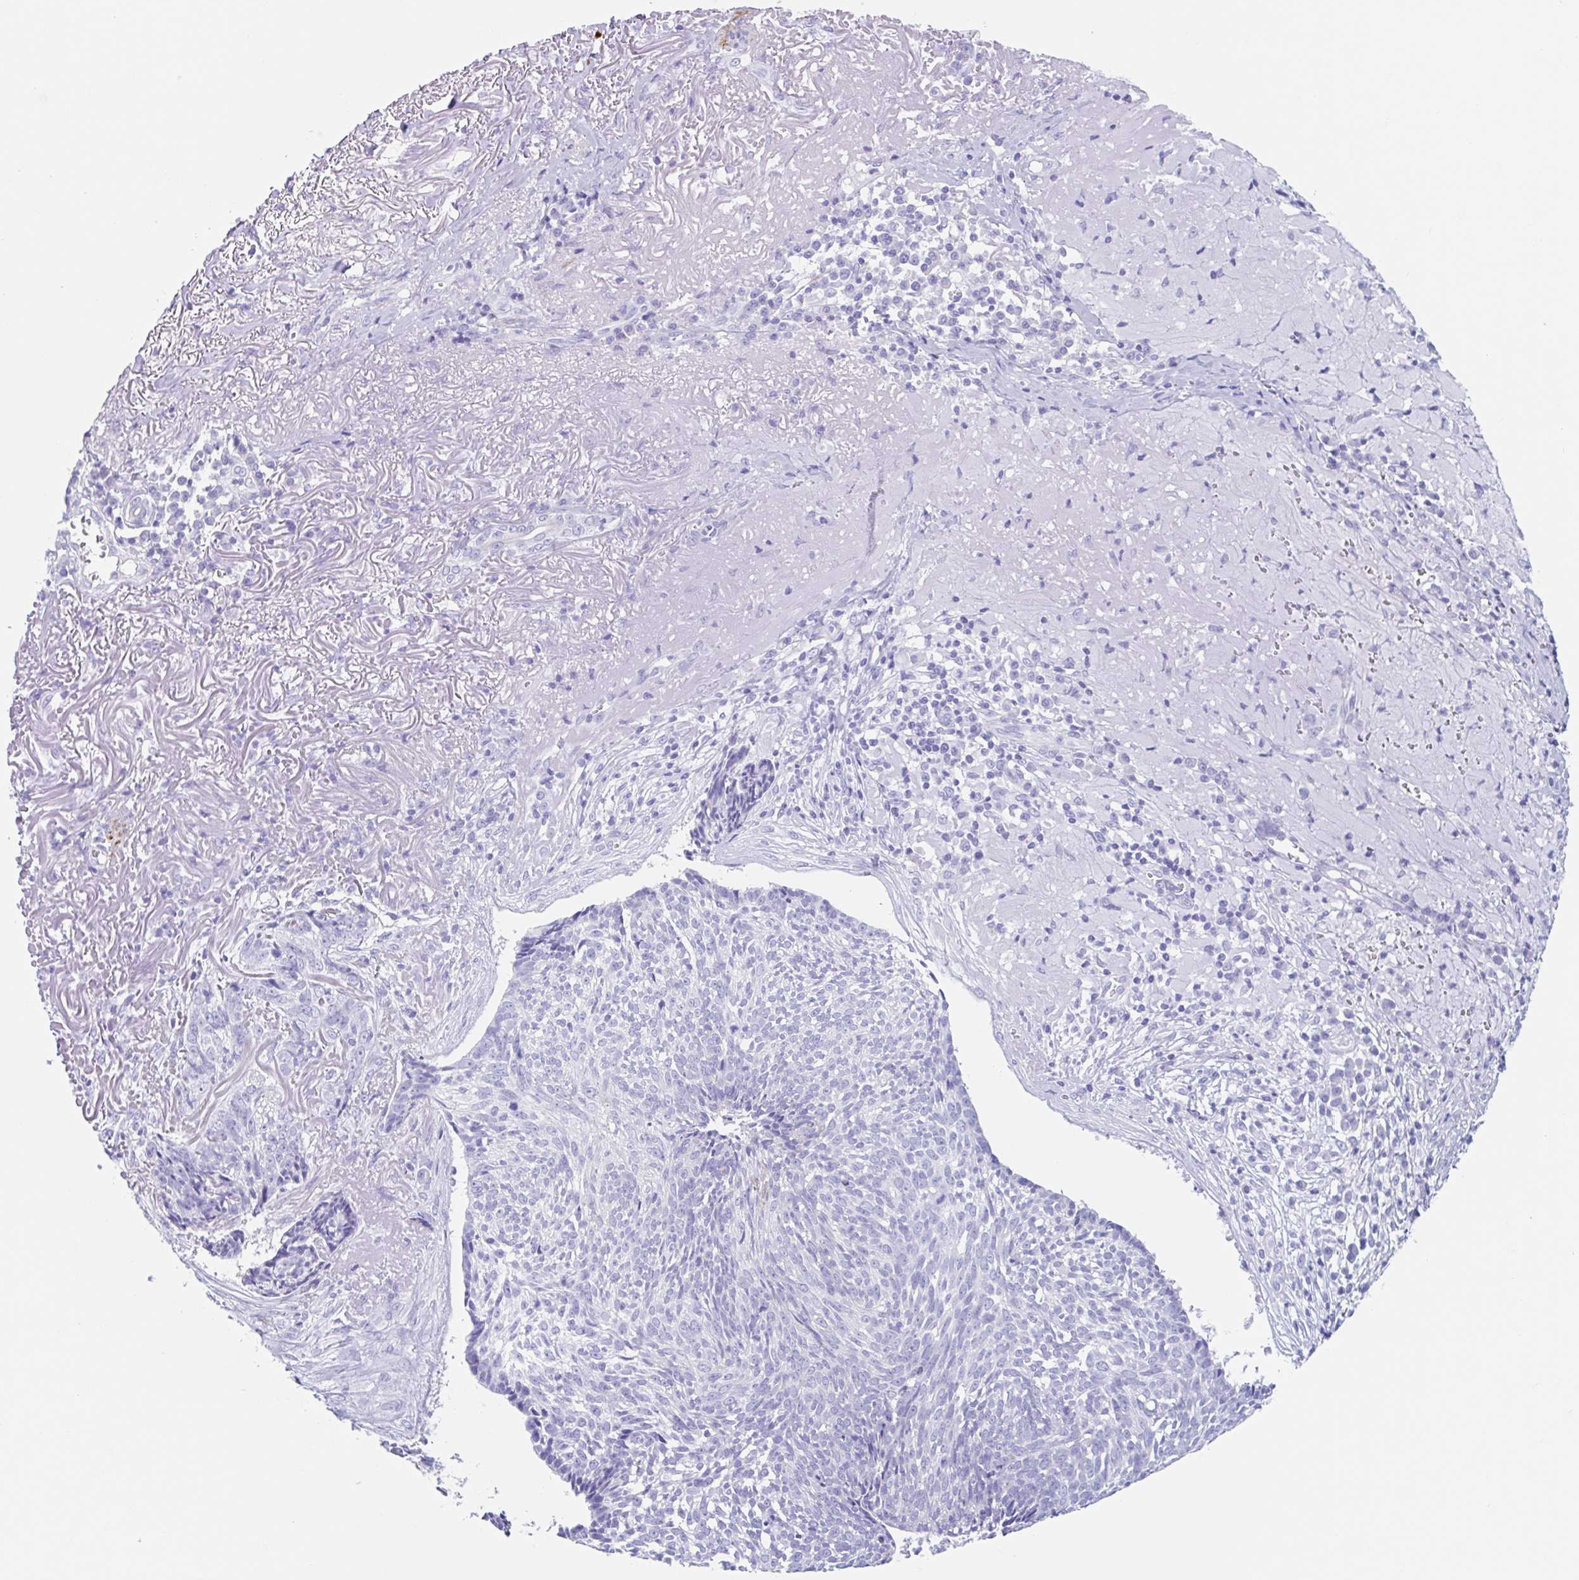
{"staining": {"intensity": "negative", "quantity": "none", "location": "none"}, "tissue": "skin cancer", "cell_type": "Tumor cells", "image_type": "cancer", "snomed": [{"axis": "morphology", "description": "Basal cell carcinoma"}, {"axis": "topography", "description": "Skin"}, {"axis": "topography", "description": "Skin of face"}], "caption": "Skin basal cell carcinoma was stained to show a protein in brown. There is no significant expression in tumor cells.", "gene": "CPTP", "patient": {"sex": "female", "age": 95}}